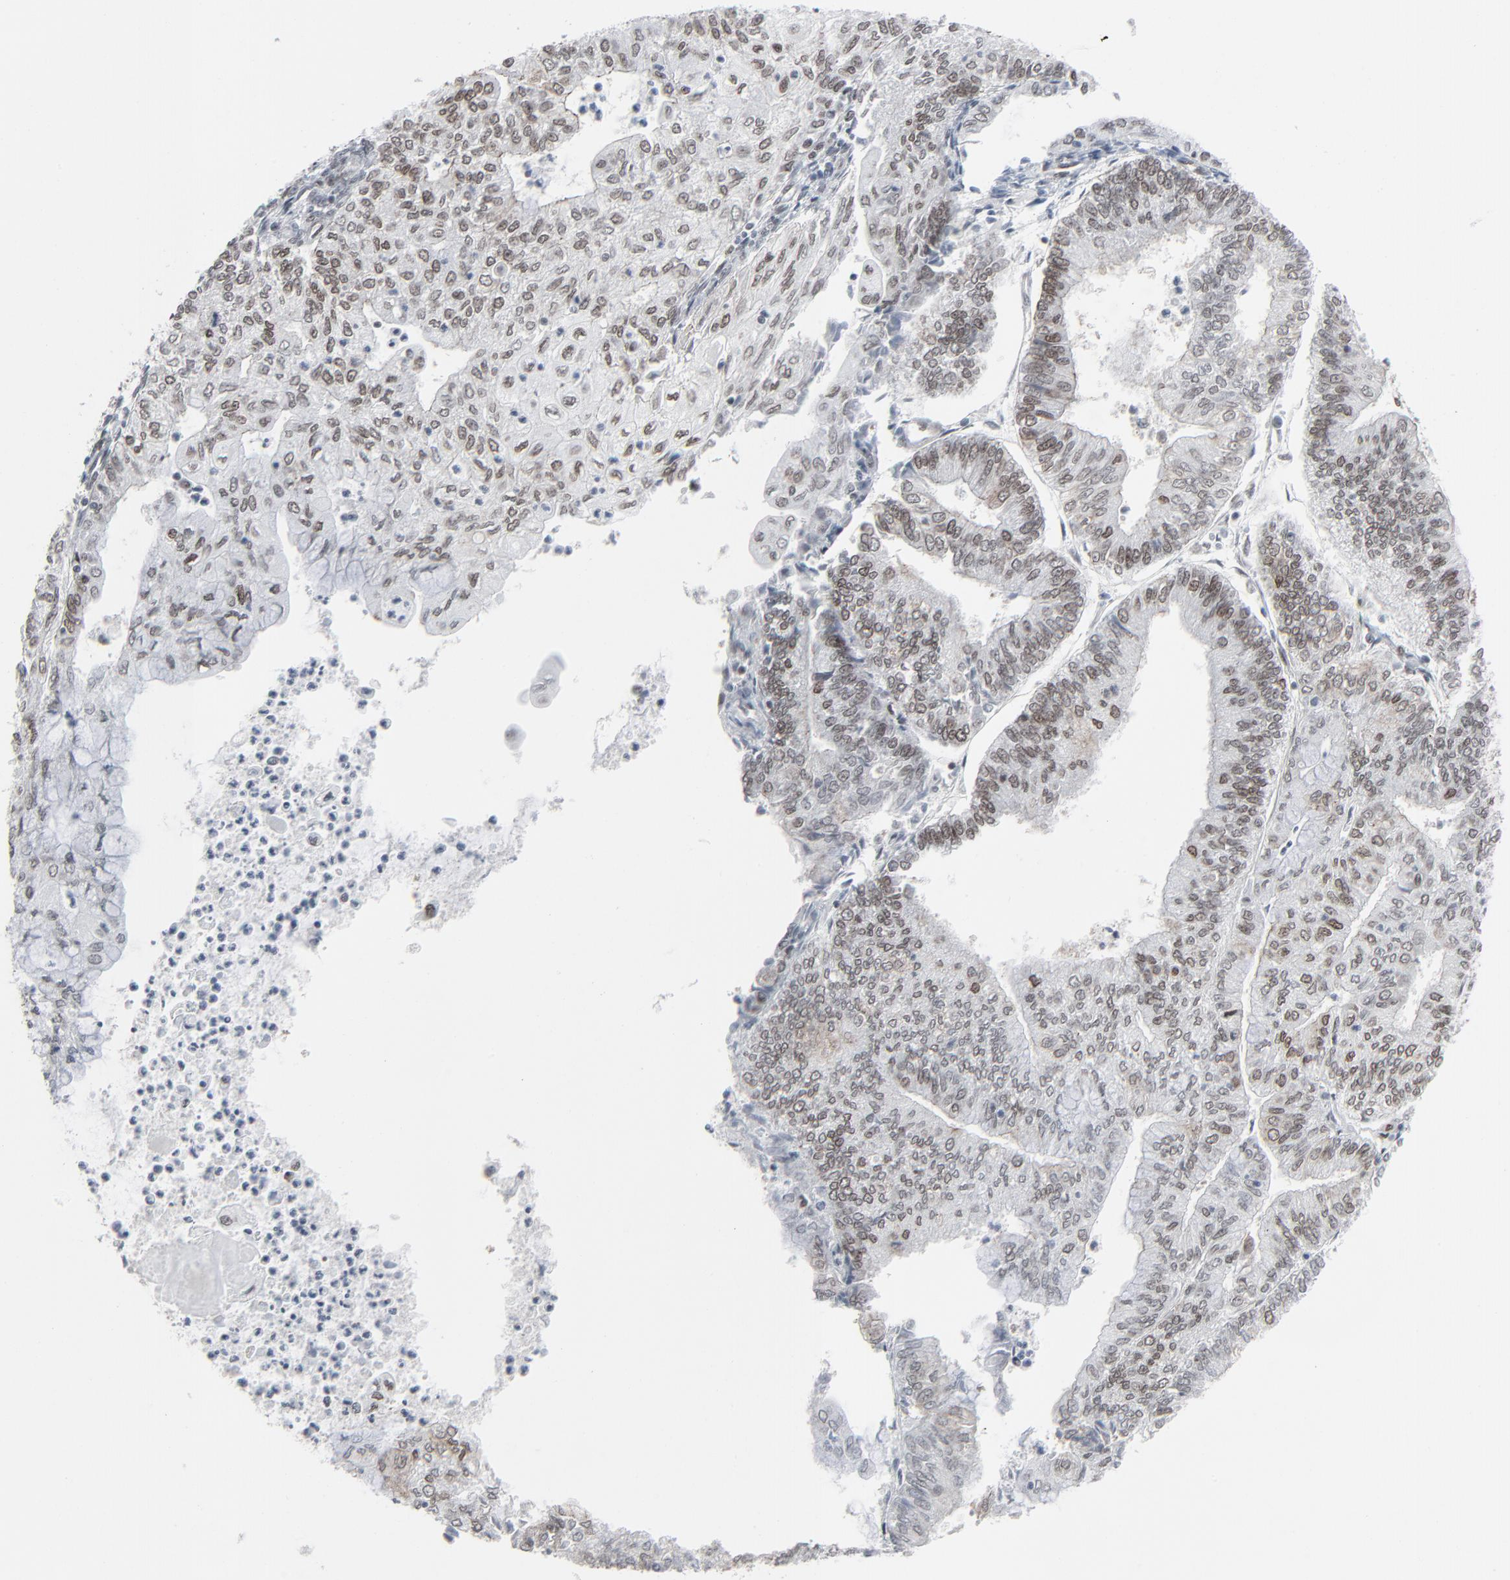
{"staining": {"intensity": "moderate", "quantity": "25%-75%", "location": "nuclear"}, "tissue": "endometrial cancer", "cell_type": "Tumor cells", "image_type": "cancer", "snomed": [{"axis": "morphology", "description": "Adenocarcinoma, NOS"}, {"axis": "topography", "description": "Endometrium"}], "caption": "Endometrial cancer (adenocarcinoma) was stained to show a protein in brown. There is medium levels of moderate nuclear staining in approximately 25%-75% of tumor cells. (Brightfield microscopy of DAB IHC at high magnification).", "gene": "FBXO28", "patient": {"sex": "female", "age": 59}}